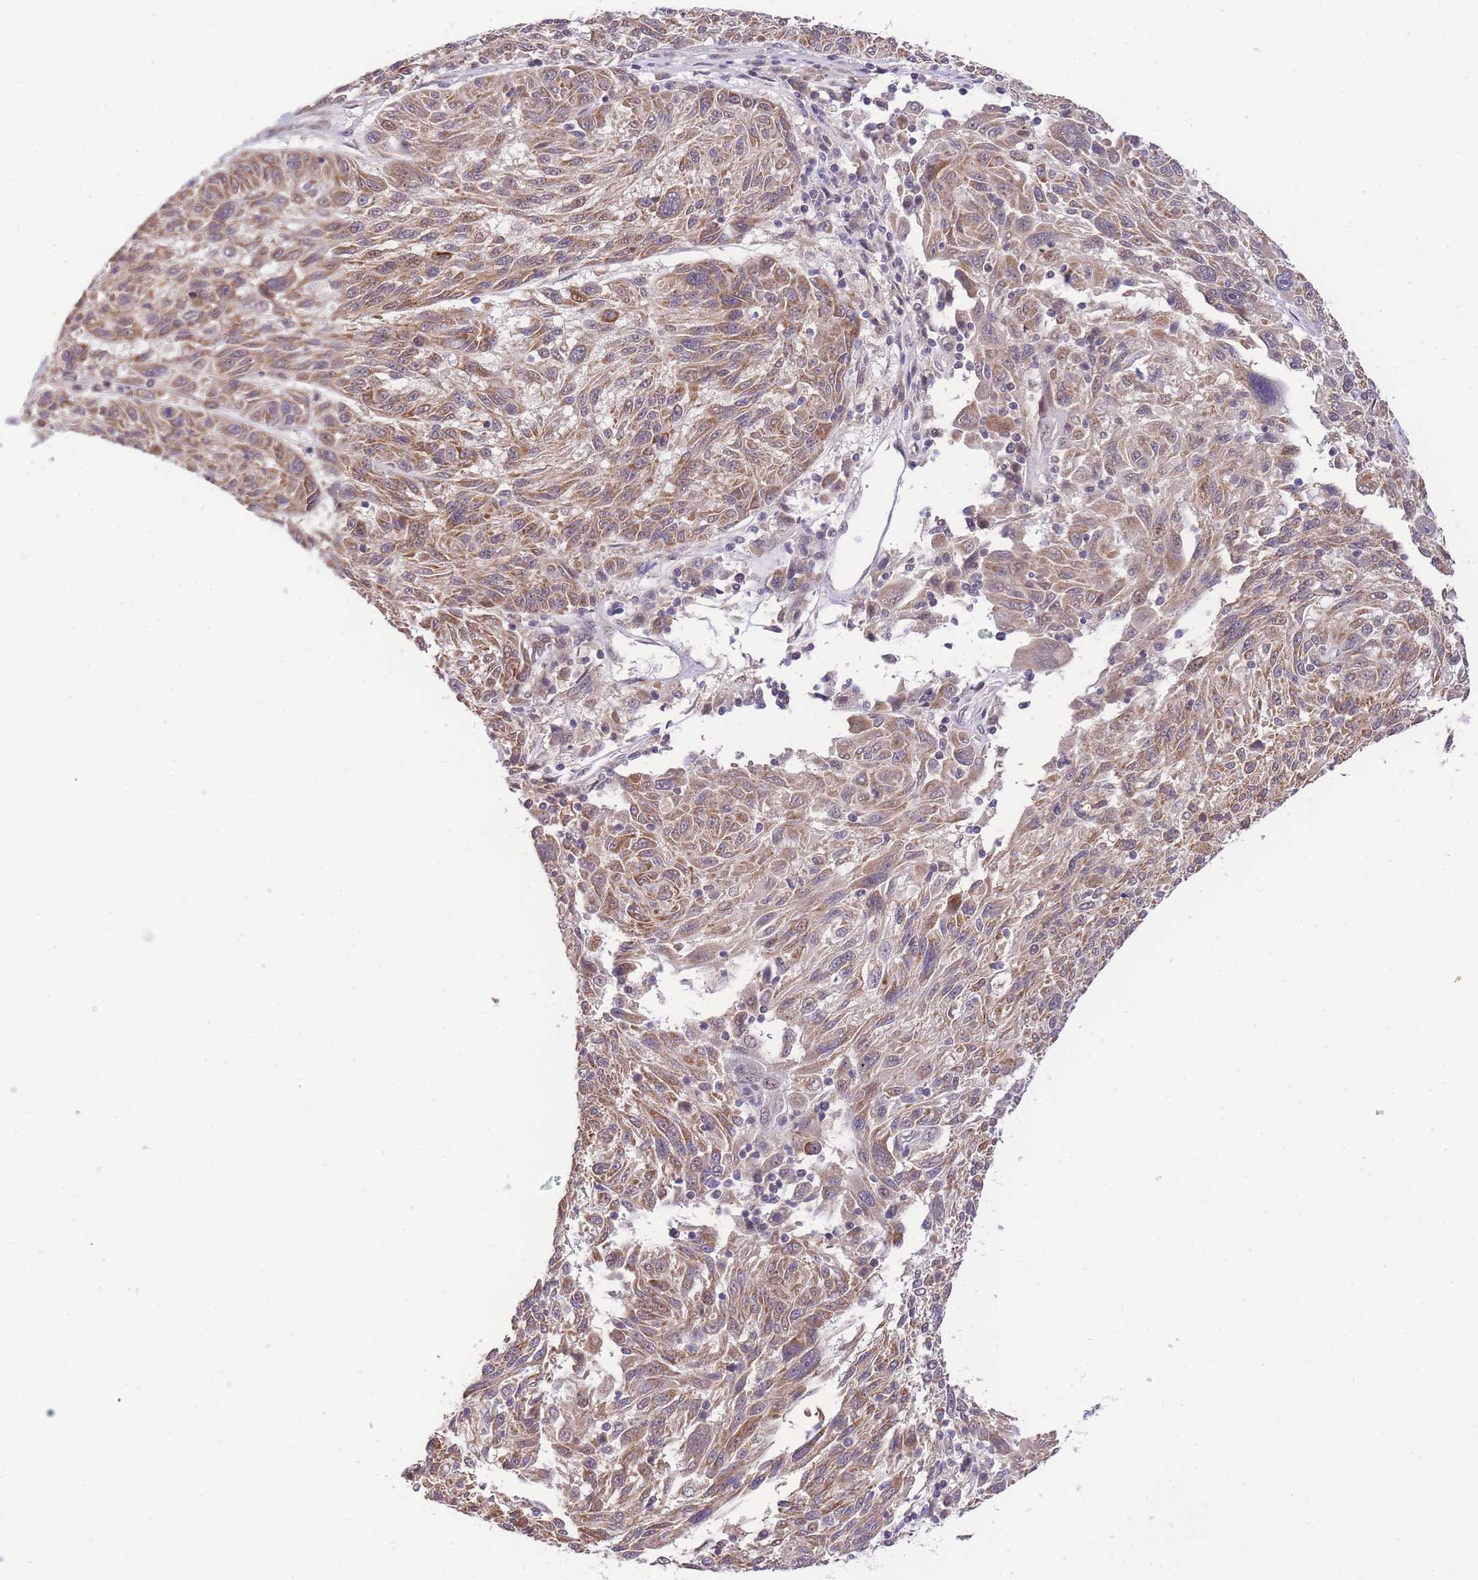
{"staining": {"intensity": "moderate", "quantity": ">75%", "location": "cytoplasmic/membranous"}, "tissue": "melanoma", "cell_type": "Tumor cells", "image_type": "cancer", "snomed": [{"axis": "morphology", "description": "Malignant melanoma, NOS"}, {"axis": "topography", "description": "Skin"}], "caption": "Immunohistochemistry (IHC) image of malignant melanoma stained for a protein (brown), which exhibits medium levels of moderate cytoplasmic/membranous positivity in about >75% of tumor cells.", "gene": "PUS10", "patient": {"sex": "male", "age": 53}}